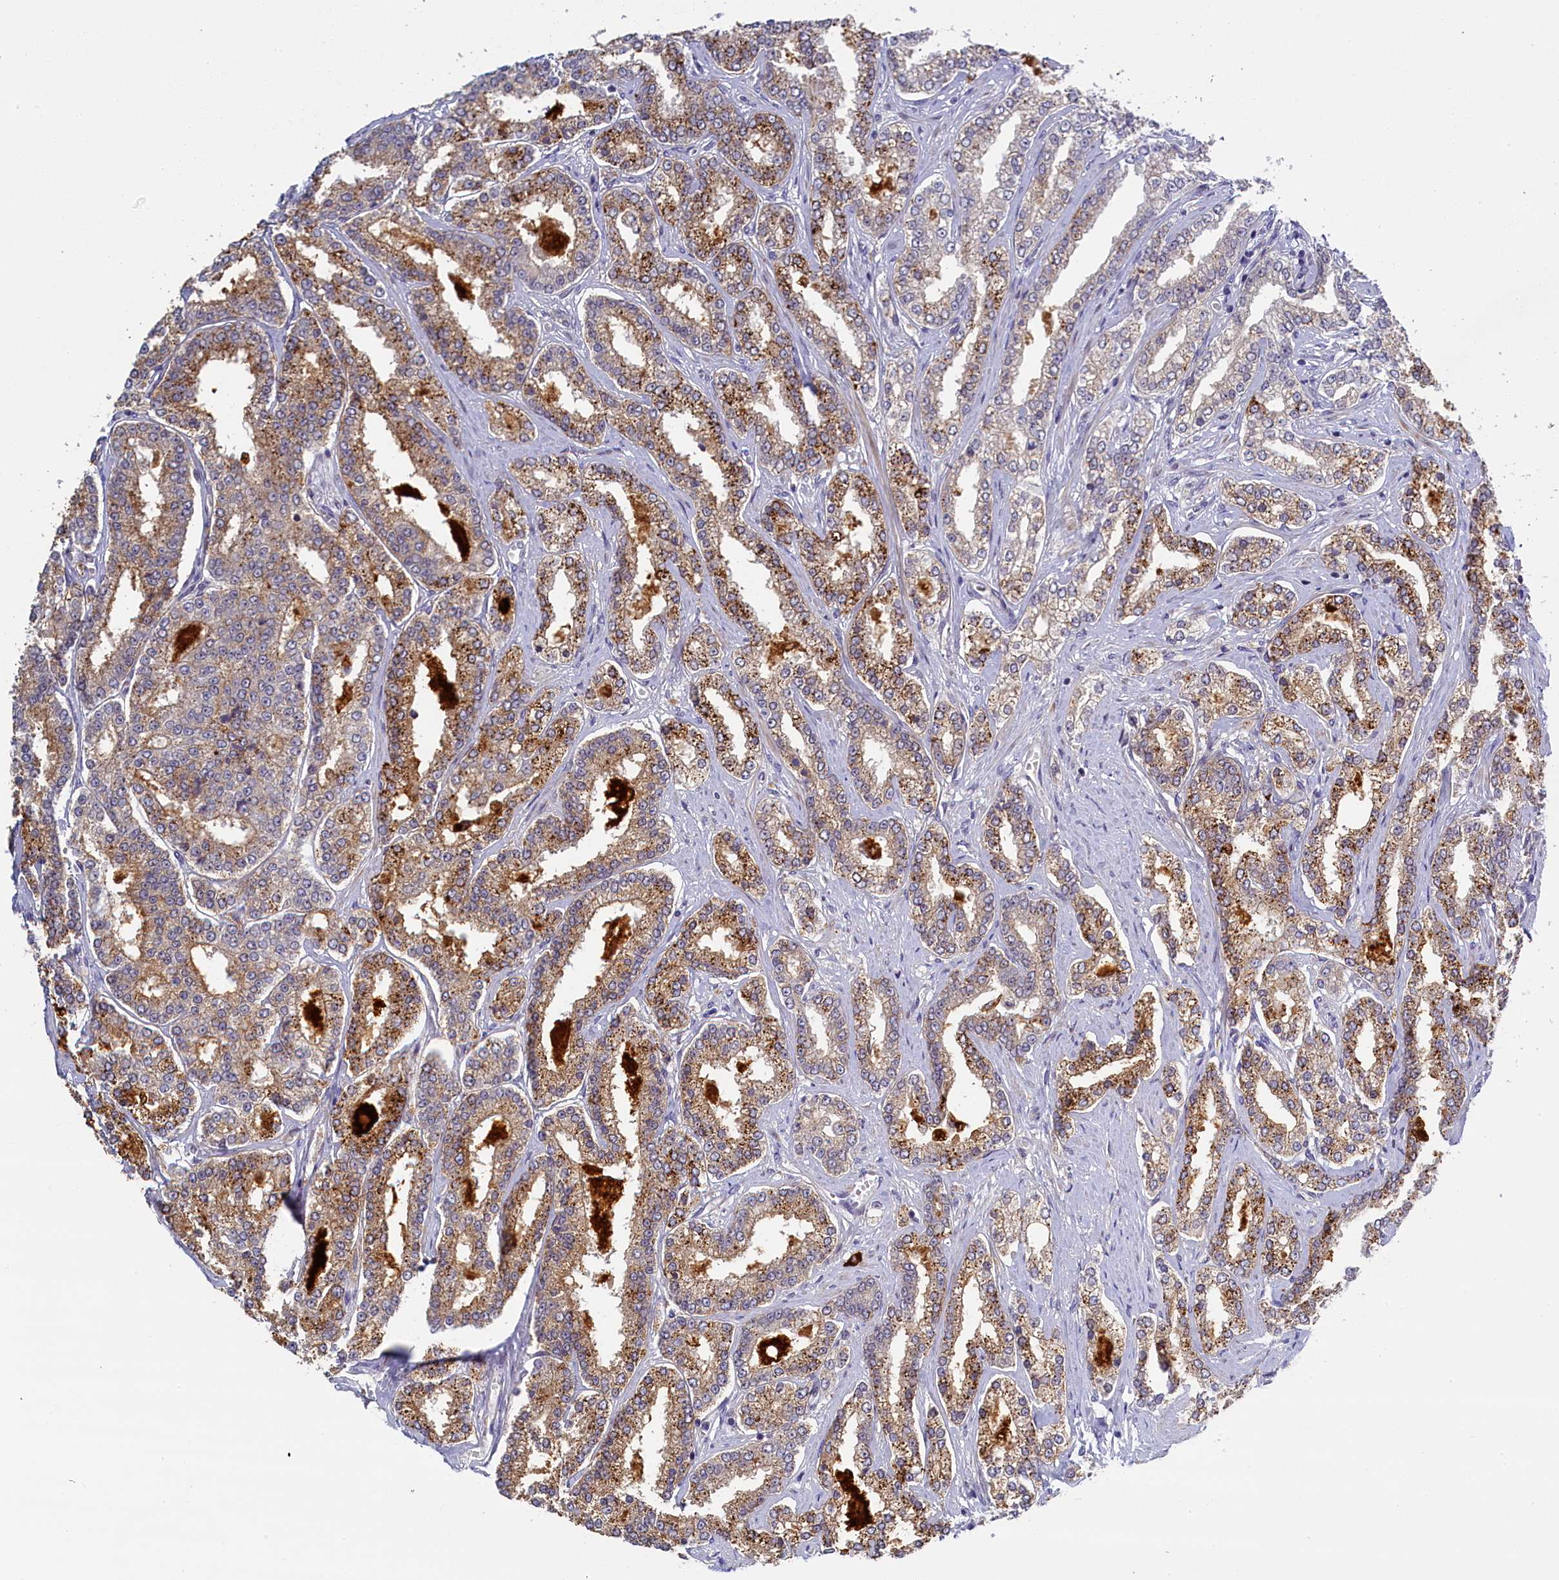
{"staining": {"intensity": "moderate", "quantity": ">75%", "location": "cytoplasmic/membranous"}, "tissue": "prostate cancer", "cell_type": "Tumor cells", "image_type": "cancer", "snomed": [{"axis": "morphology", "description": "Normal tissue, NOS"}, {"axis": "morphology", "description": "Adenocarcinoma, High grade"}, {"axis": "topography", "description": "Prostate"}], "caption": "Prostate cancer tissue shows moderate cytoplasmic/membranous positivity in about >75% of tumor cells (DAB = brown stain, brightfield microscopy at high magnification).", "gene": "CCL23", "patient": {"sex": "male", "age": 83}}